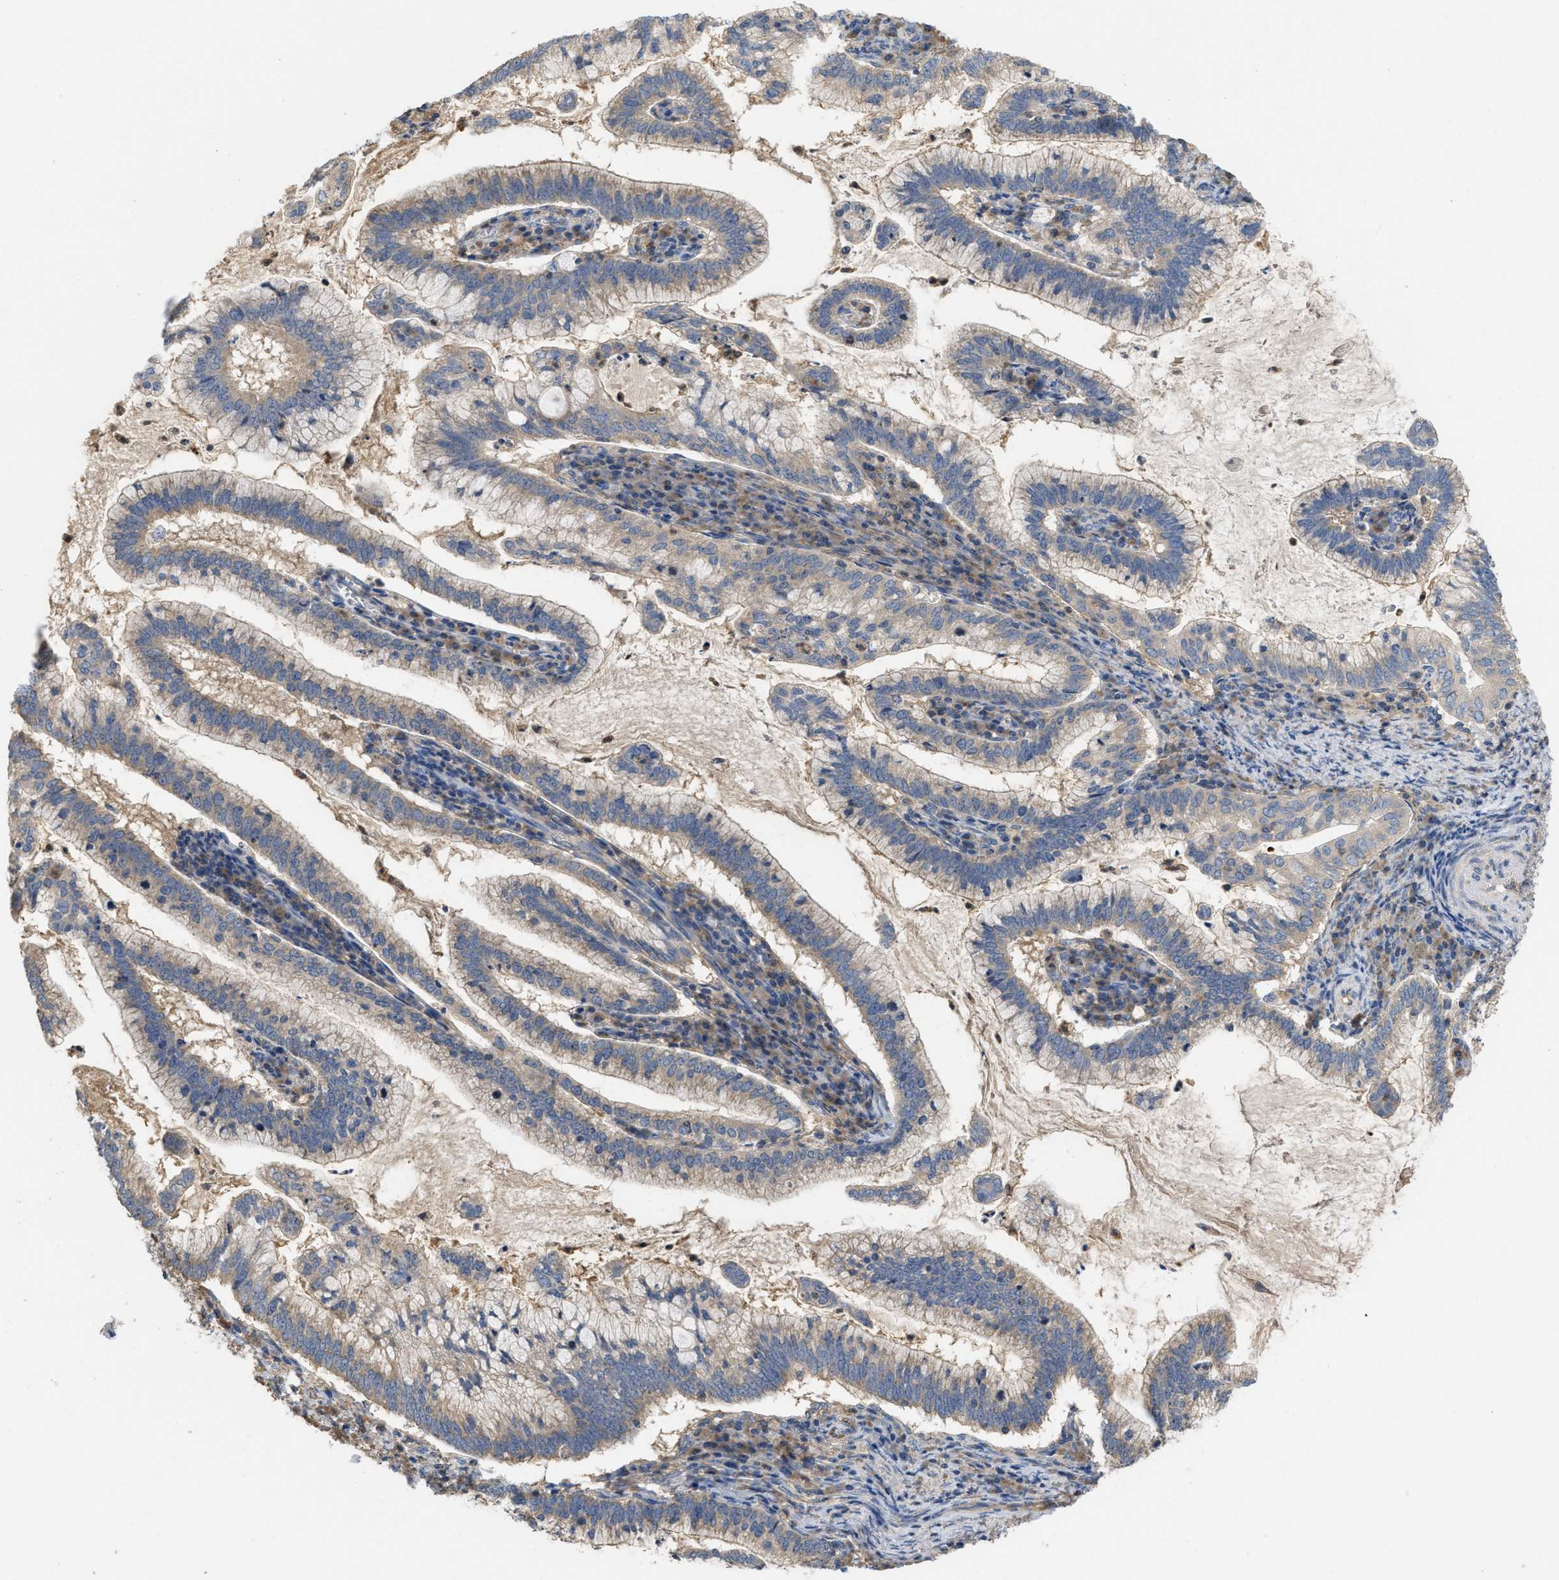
{"staining": {"intensity": "weak", "quantity": "<25%", "location": "cytoplasmic/membranous"}, "tissue": "cervical cancer", "cell_type": "Tumor cells", "image_type": "cancer", "snomed": [{"axis": "morphology", "description": "Adenocarcinoma, NOS"}, {"axis": "topography", "description": "Cervix"}], "caption": "The micrograph exhibits no staining of tumor cells in adenocarcinoma (cervical).", "gene": "RNF216", "patient": {"sex": "female", "age": 36}}